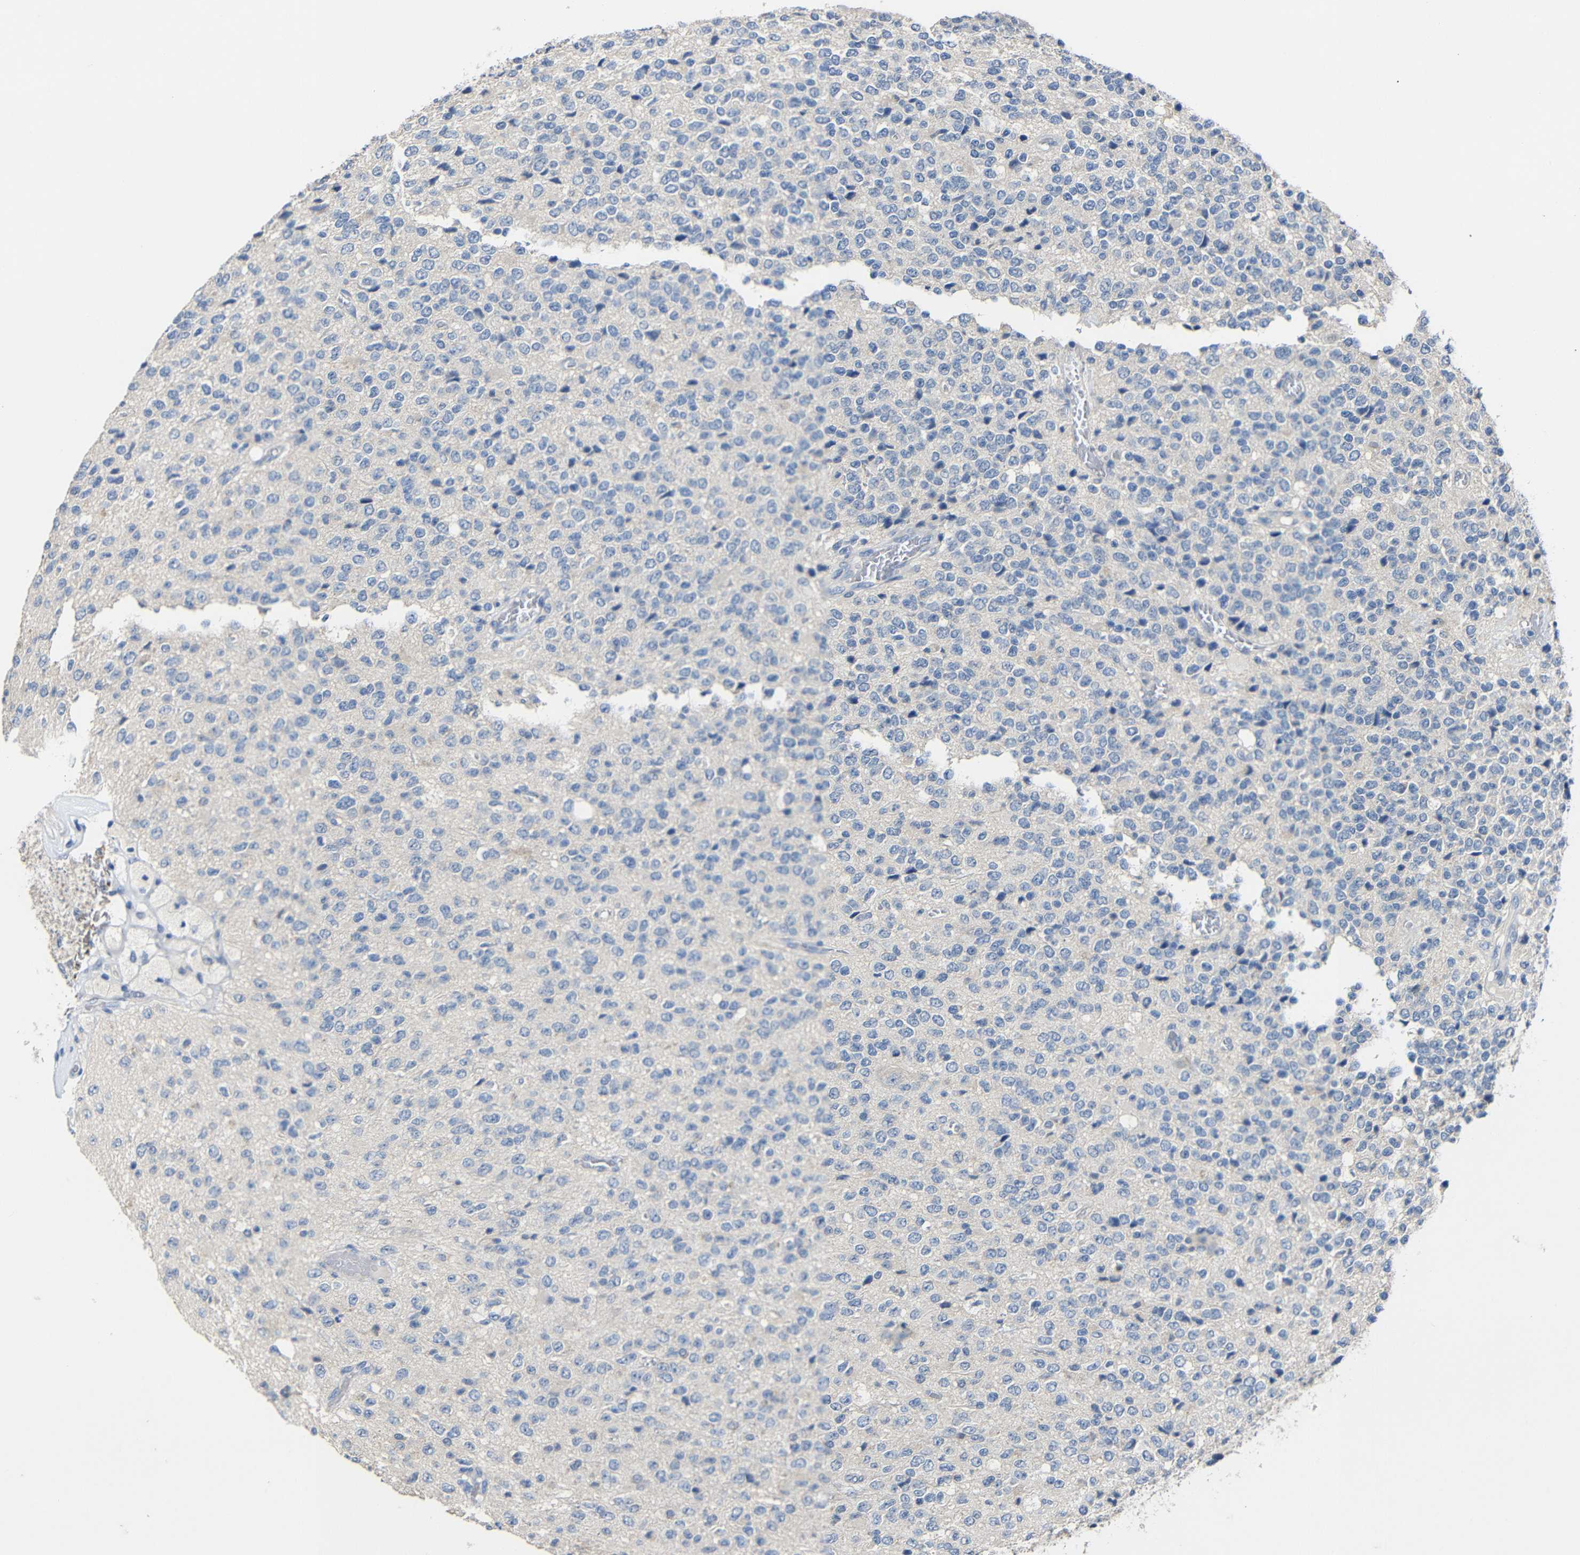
{"staining": {"intensity": "negative", "quantity": "none", "location": "none"}, "tissue": "glioma", "cell_type": "Tumor cells", "image_type": "cancer", "snomed": [{"axis": "morphology", "description": "Glioma, malignant, High grade"}, {"axis": "topography", "description": "pancreas cauda"}], "caption": "Human high-grade glioma (malignant) stained for a protein using immunohistochemistry exhibits no positivity in tumor cells.", "gene": "HNF1A", "patient": {"sex": "male", "age": 60}}